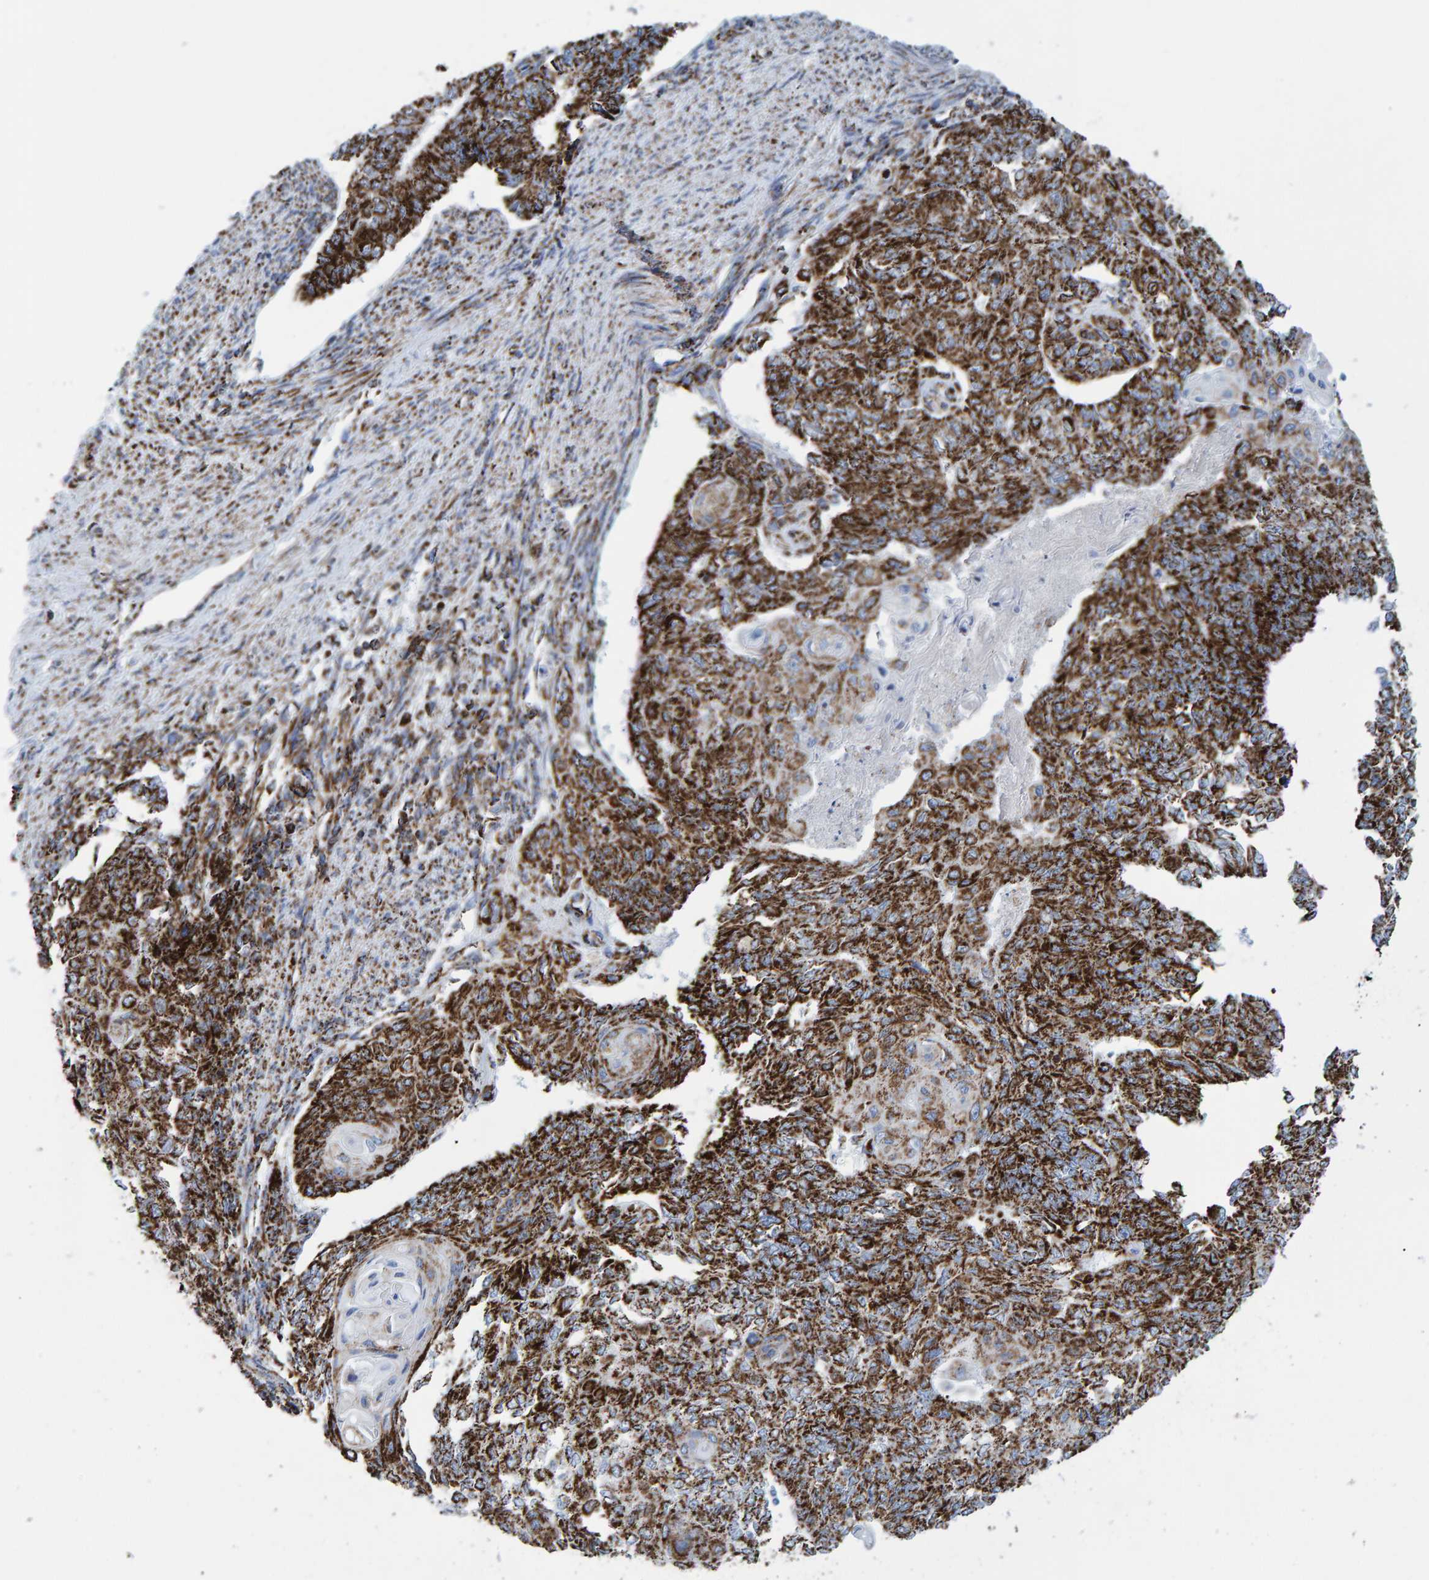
{"staining": {"intensity": "strong", "quantity": ">75%", "location": "cytoplasmic/membranous"}, "tissue": "endometrial cancer", "cell_type": "Tumor cells", "image_type": "cancer", "snomed": [{"axis": "morphology", "description": "Adenocarcinoma, NOS"}, {"axis": "topography", "description": "Endometrium"}], "caption": "This image shows IHC staining of endometrial cancer (adenocarcinoma), with high strong cytoplasmic/membranous positivity in about >75% of tumor cells.", "gene": "ENSG00000262660", "patient": {"sex": "female", "age": 32}}